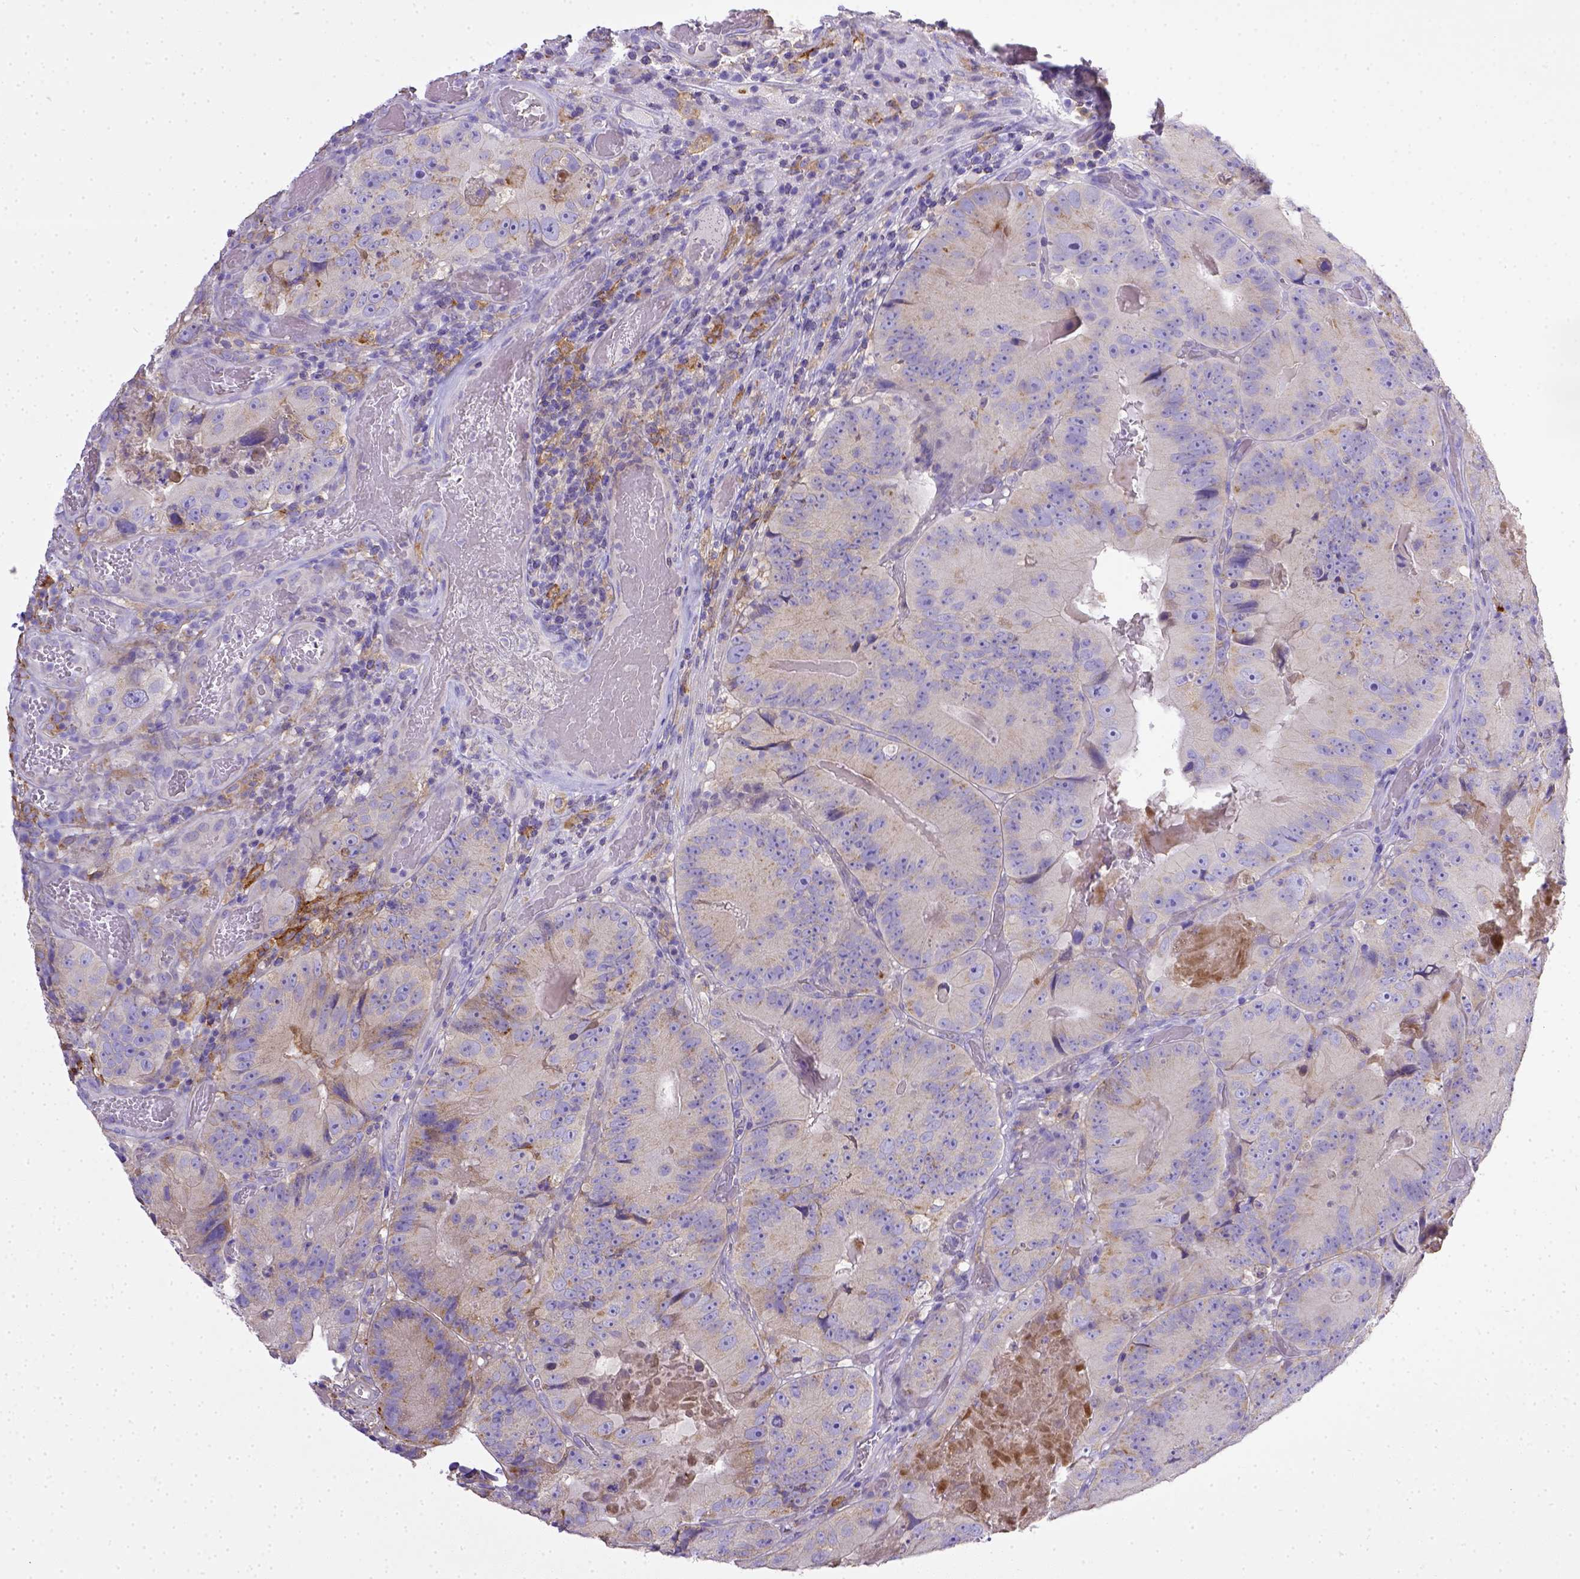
{"staining": {"intensity": "weak", "quantity": "<25%", "location": "cytoplasmic/membranous"}, "tissue": "colorectal cancer", "cell_type": "Tumor cells", "image_type": "cancer", "snomed": [{"axis": "morphology", "description": "Adenocarcinoma, NOS"}, {"axis": "topography", "description": "Colon"}], "caption": "The photomicrograph shows no significant expression in tumor cells of colorectal cancer (adenocarcinoma).", "gene": "CD40", "patient": {"sex": "female", "age": 86}}